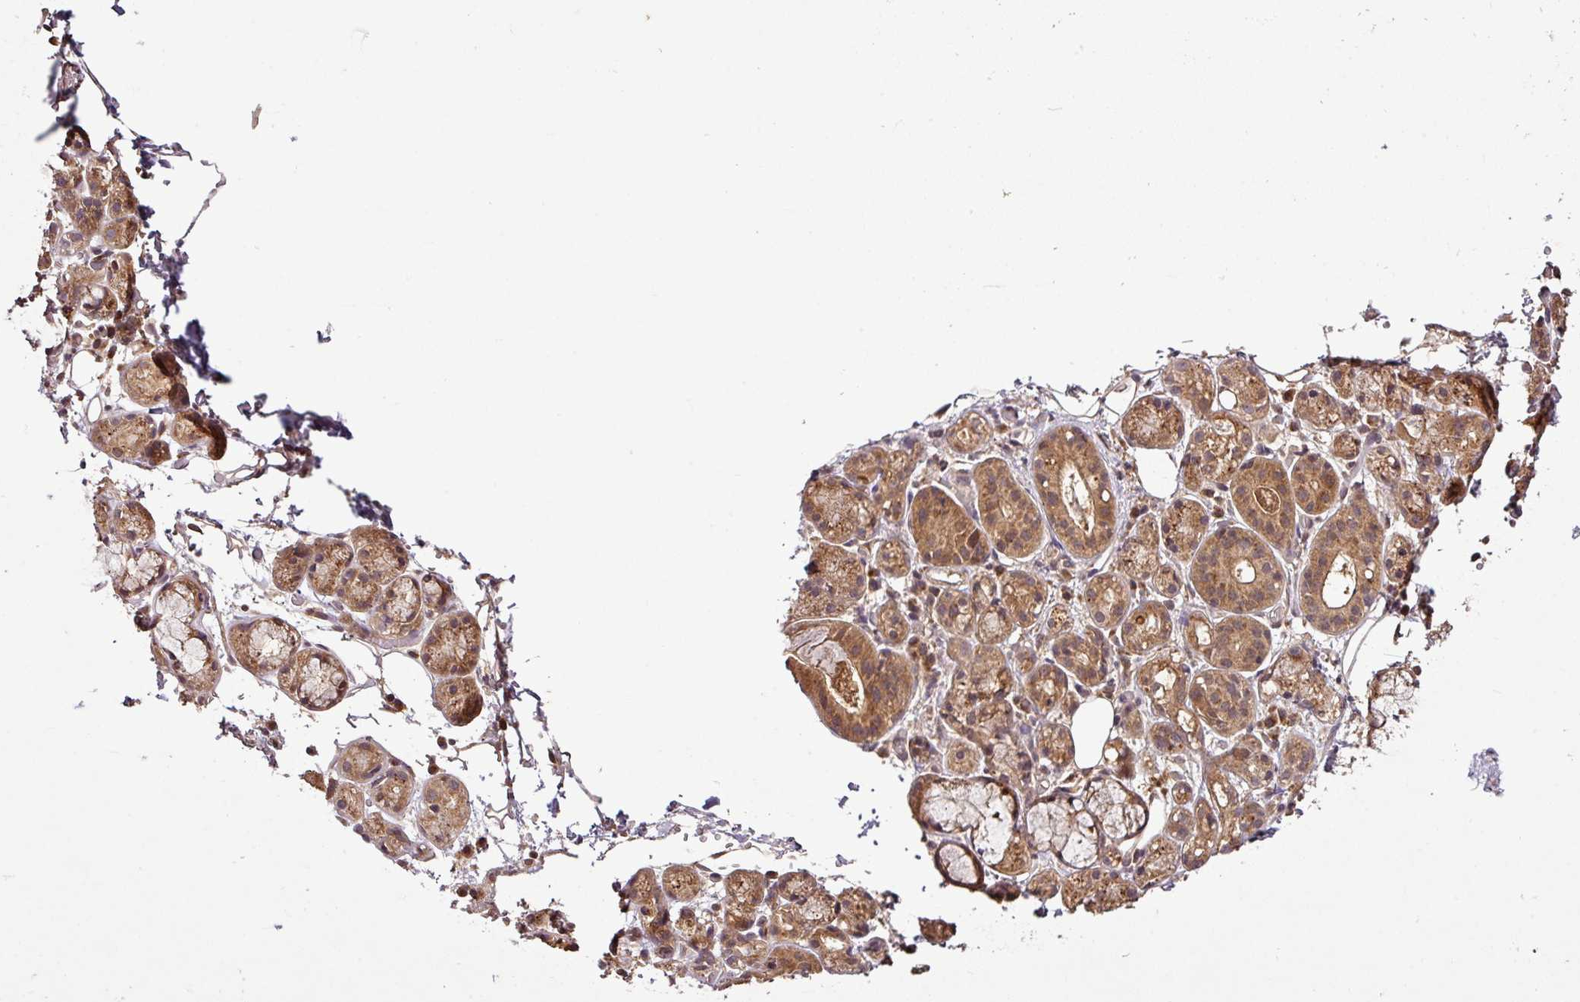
{"staining": {"intensity": "moderate", "quantity": ">75%", "location": "cytoplasmic/membranous"}, "tissue": "salivary gland", "cell_type": "Glandular cells", "image_type": "normal", "snomed": [{"axis": "morphology", "description": "Normal tissue, NOS"}, {"axis": "topography", "description": "Salivary gland"}], "caption": "Immunohistochemistry histopathology image of unremarkable salivary gland stained for a protein (brown), which displays medium levels of moderate cytoplasmic/membranous positivity in approximately >75% of glandular cells.", "gene": "FAIM", "patient": {"sex": "male", "age": 82}}